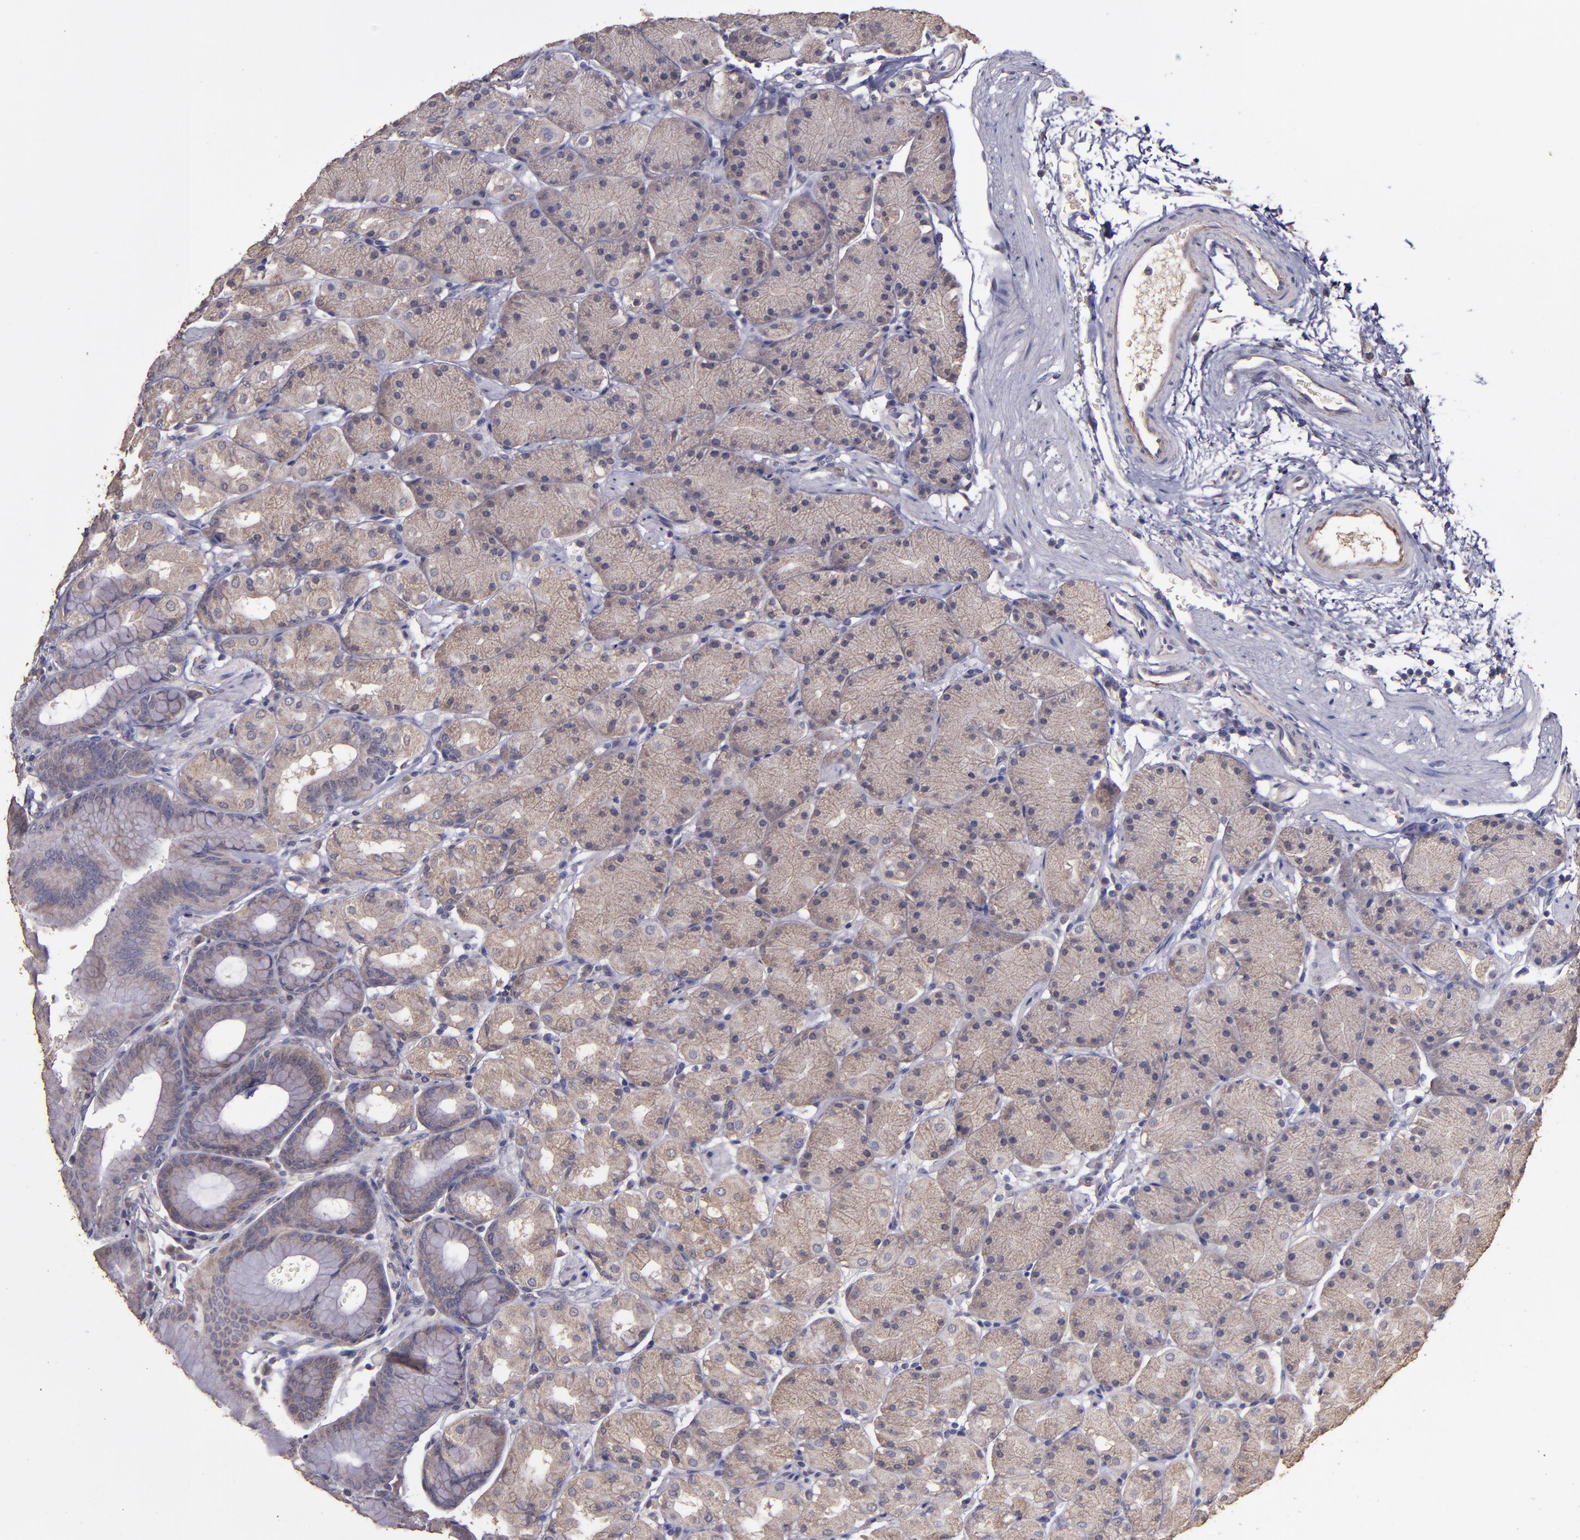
{"staining": {"intensity": "weak", "quantity": ">75%", "location": "cytoplasmic/membranous"}, "tissue": "stomach", "cell_type": "Glandular cells", "image_type": "normal", "snomed": [{"axis": "morphology", "description": "Normal tissue, NOS"}, {"axis": "topography", "description": "Stomach, upper"}, {"axis": "topography", "description": "Stomach"}], "caption": "Stomach was stained to show a protein in brown. There is low levels of weak cytoplasmic/membranous expression in about >75% of glandular cells. Nuclei are stained in blue.", "gene": "HECTD1", "patient": {"sex": "male", "age": 76}}